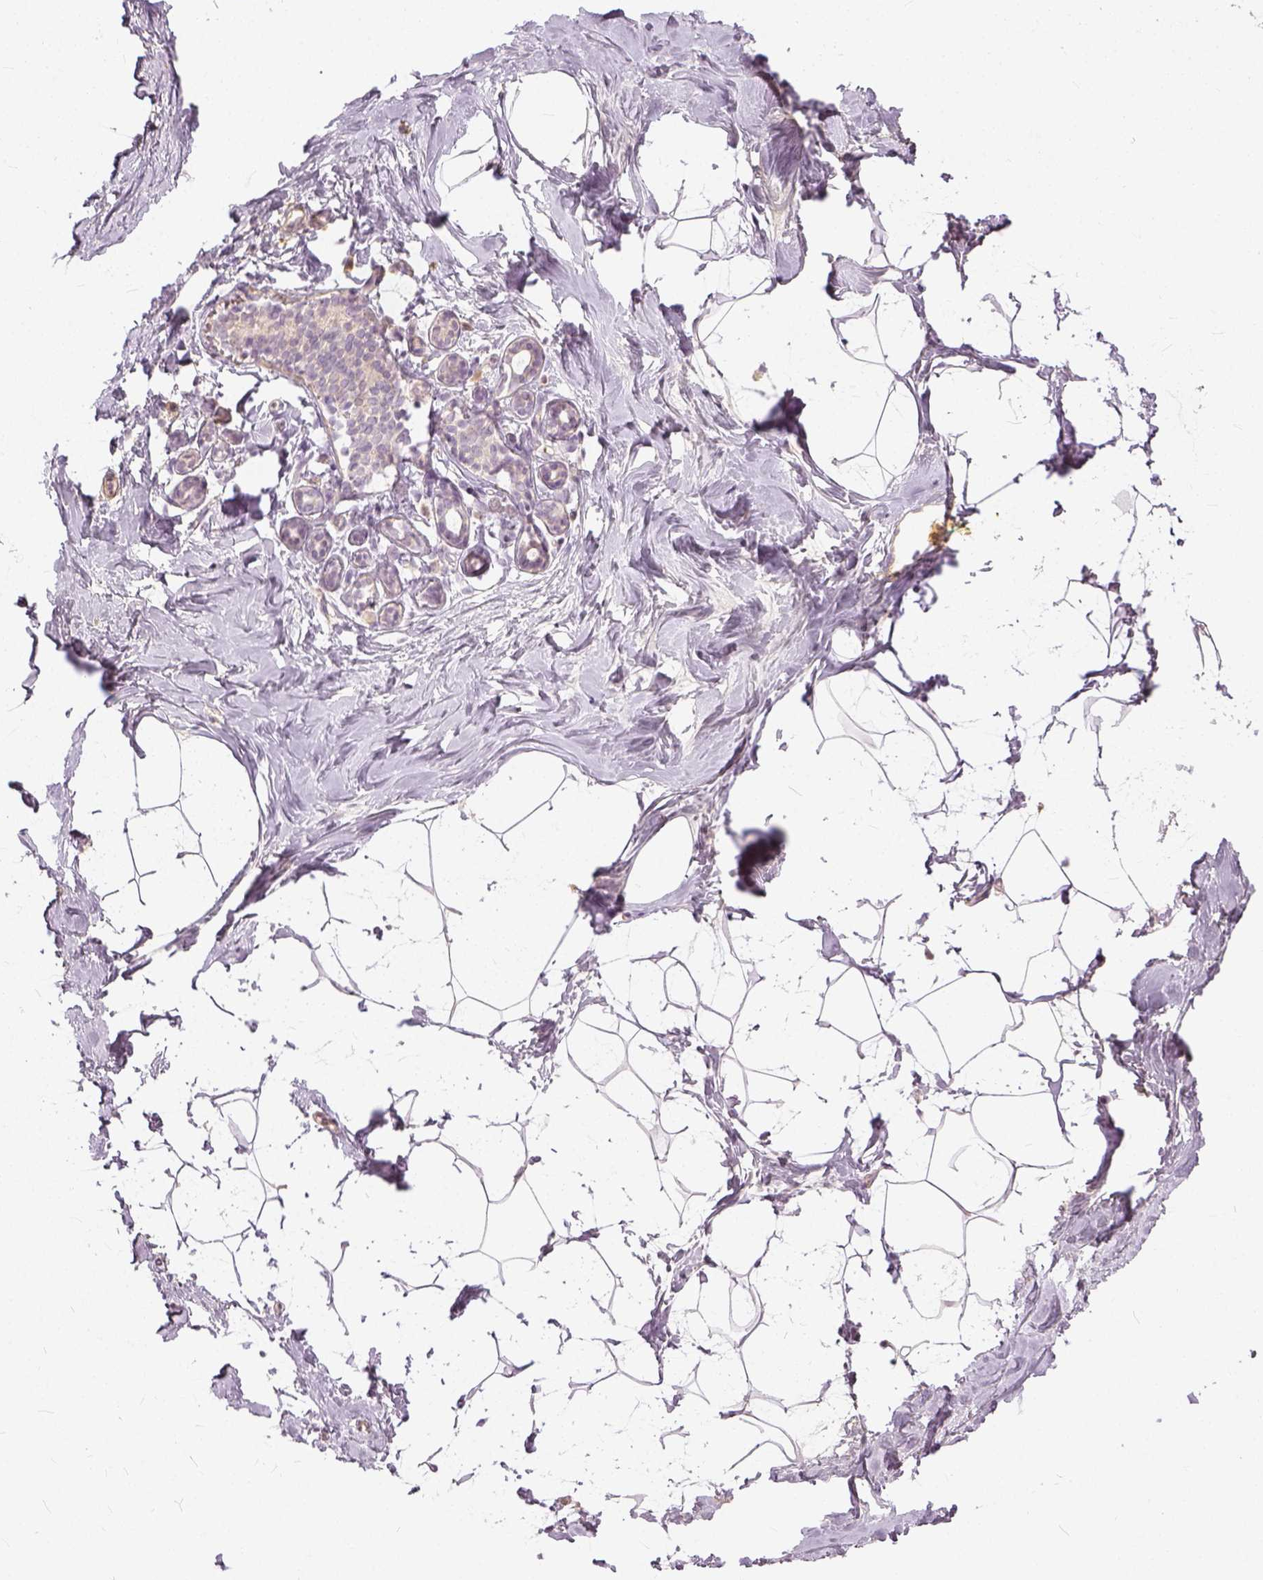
{"staining": {"intensity": "negative", "quantity": "none", "location": "none"}, "tissue": "breast", "cell_type": "Adipocytes", "image_type": "normal", "snomed": [{"axis": "morphology", "description": "Normal tissue, NOS"}, {"axis": "topography", "description": "Breast"}], "caption": "Immunohistochemistry (IHC) image of benign breast: breast stained with DAB reveals no significant protein staining in adipocytes. (Brightfield microscopy of DAB immunohistochemistry (IHC) at high magnification).", "gene": "ANO2", "patient": {"sex": "female", "age": 32}}